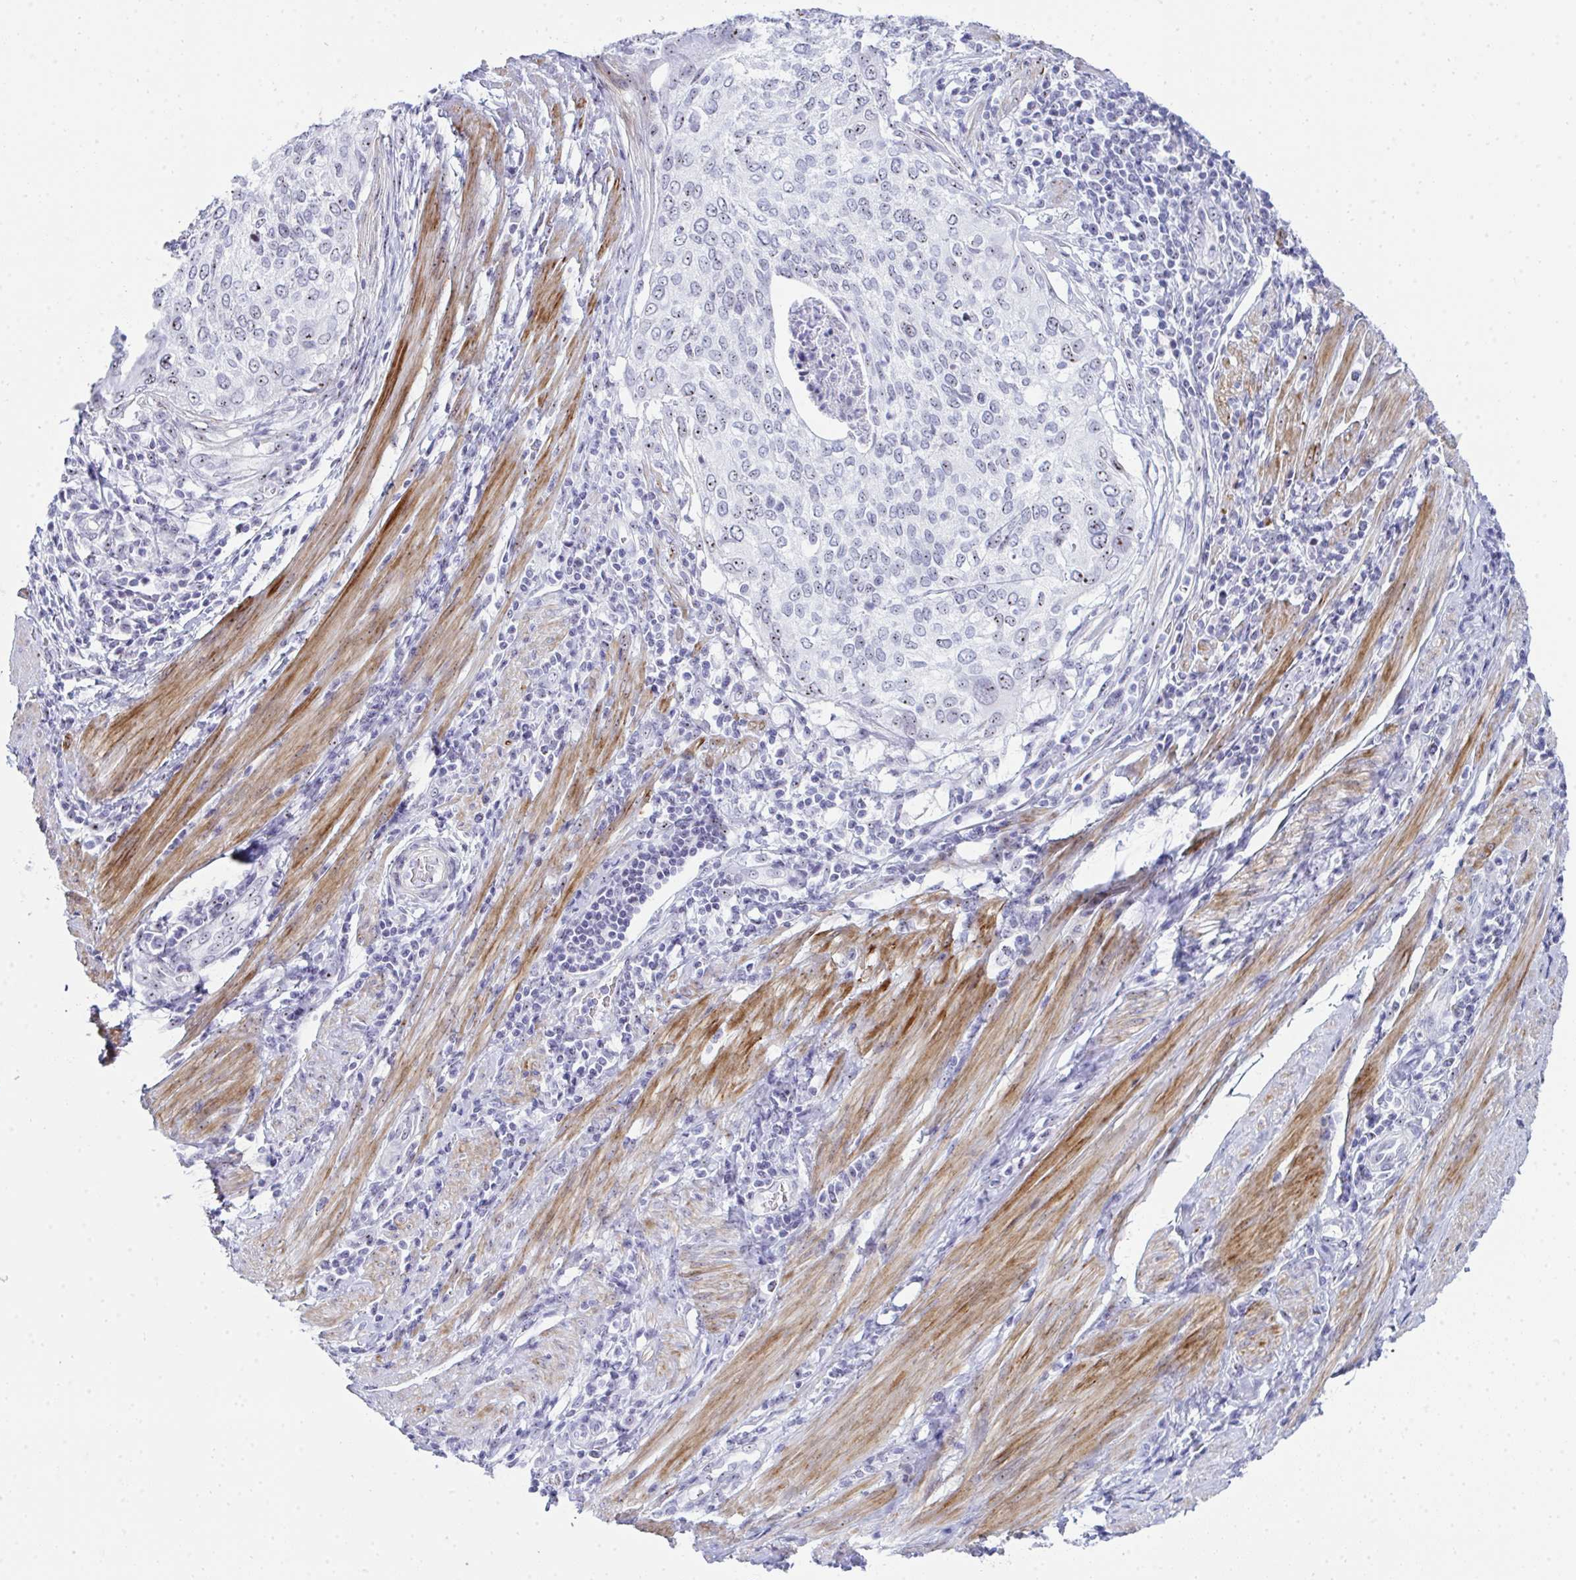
{"staining": {"intensity": "weak", "quantity": "25%-75%", "location": "nuclear"}, "tissue": "cervical cancer", "cell_type": "Tumor cells", "image_type": "cancer", "snomed": [{"axis": "morphology", "description": "Squamous cell carcinoma, NOS"}, {"axis": "topography", "description": "Cervix"}], "caption": "Immunohistochemistry (IHC) photomicrograph of human squamous cell carcinoma (cervical) stained for a protein (brown), which demonstrates low levels of weak nuclear expression in approximately 25%-75% of tumor cells.", "gene": "NOP10", "patient": {"sex": "female", "age": 38}}